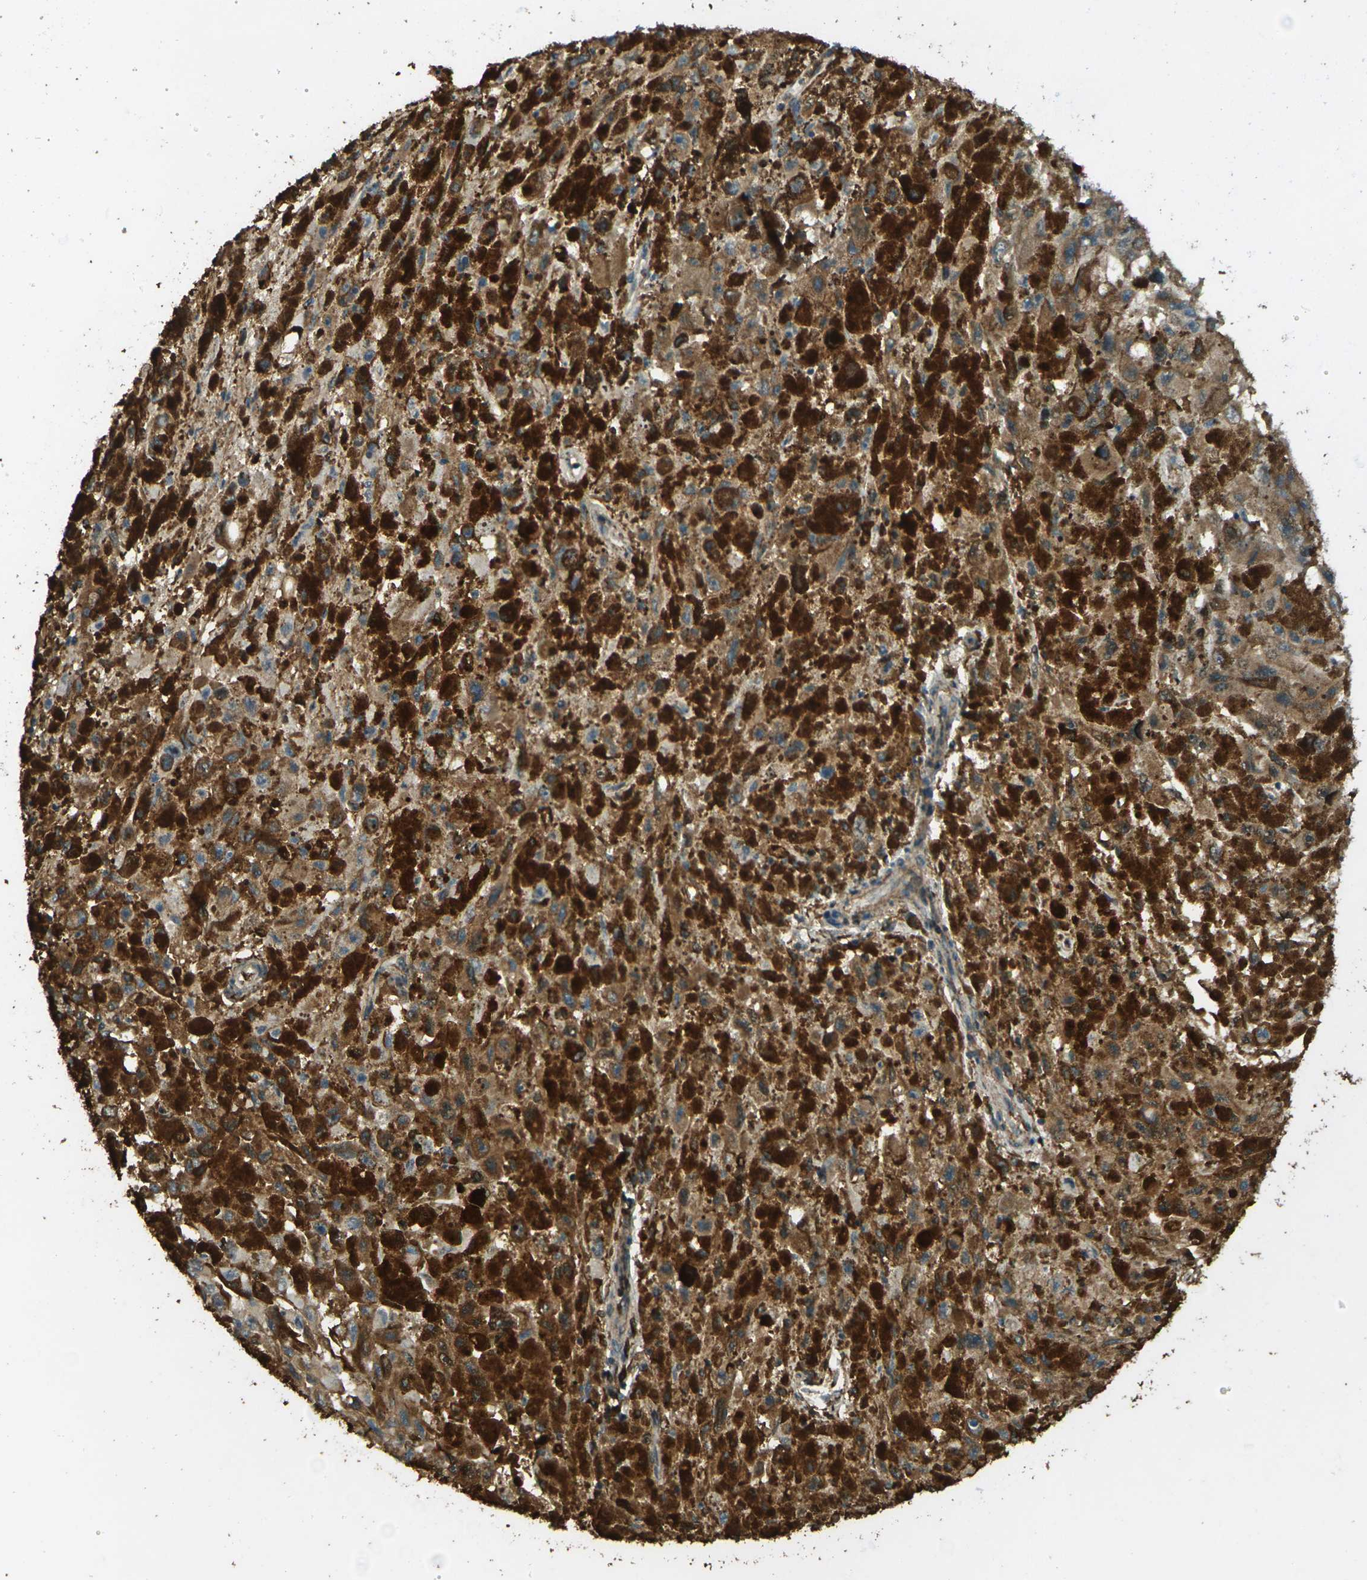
{"staining": {"intensity": "moderate", "quantity": ">75%", "location": "cytoplasmic/membranous"}, "tissue": "melanoma", "cell_type": "Tumor cells", "image_type": "cancer", "snomed": [{"axis": "morphology", "description": "Malignant melanoma, NOS"}, {"axis": "topography", "description": "Skin"}], "caption": "High-power microscopy captured an IHC micrograph of melanoma, revealing moderate cytoplasmic/membranous expression in approximately >75% of tumor cells. (IHC, brightfield microscopy, high magnification).", "gene": "CYP1B1", "patient": {"sex": "female", "age": 104}}